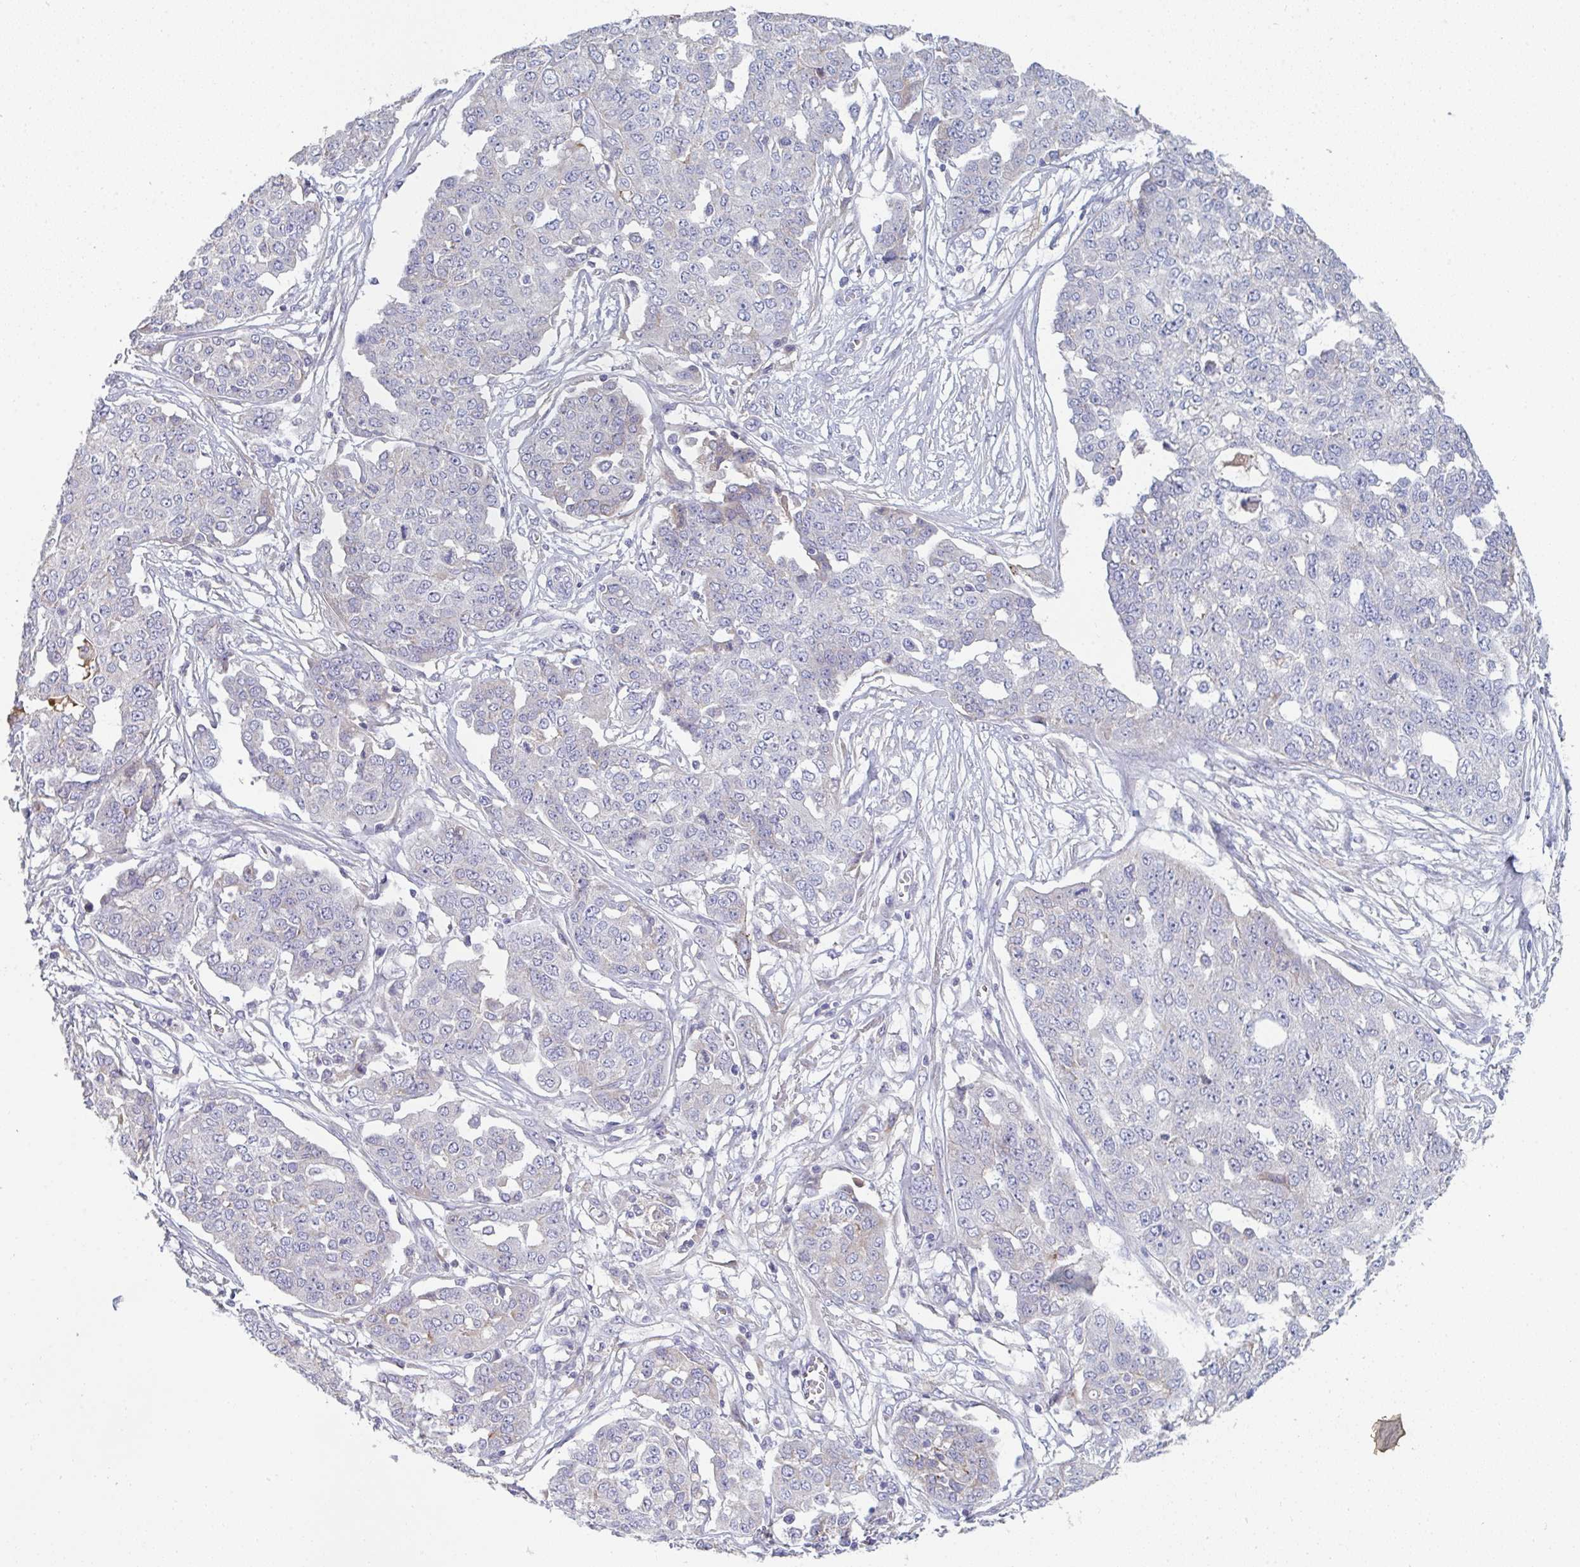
{"staining": {"intensity": "negative", "quantity": "none", "location": "none"}, "tissue": "ovarian cancer", "cell_type": "Tumor cells", "image_type": "cancer", "snomed": [{"axis": "morphology", "description": "Cystadenocarcinoma, serous, NOS"}, {"axis": "topography", "description": "Soft tissue"}, {"axis": "topography", "description": "Ovary"}], "caption": "Image shows no significant protein expression in tumor cells of ovarian cancer (serous cystadenocarcinoma).", "gene": "HGFAC", "patient": {"sex": "female", "age": 57}}